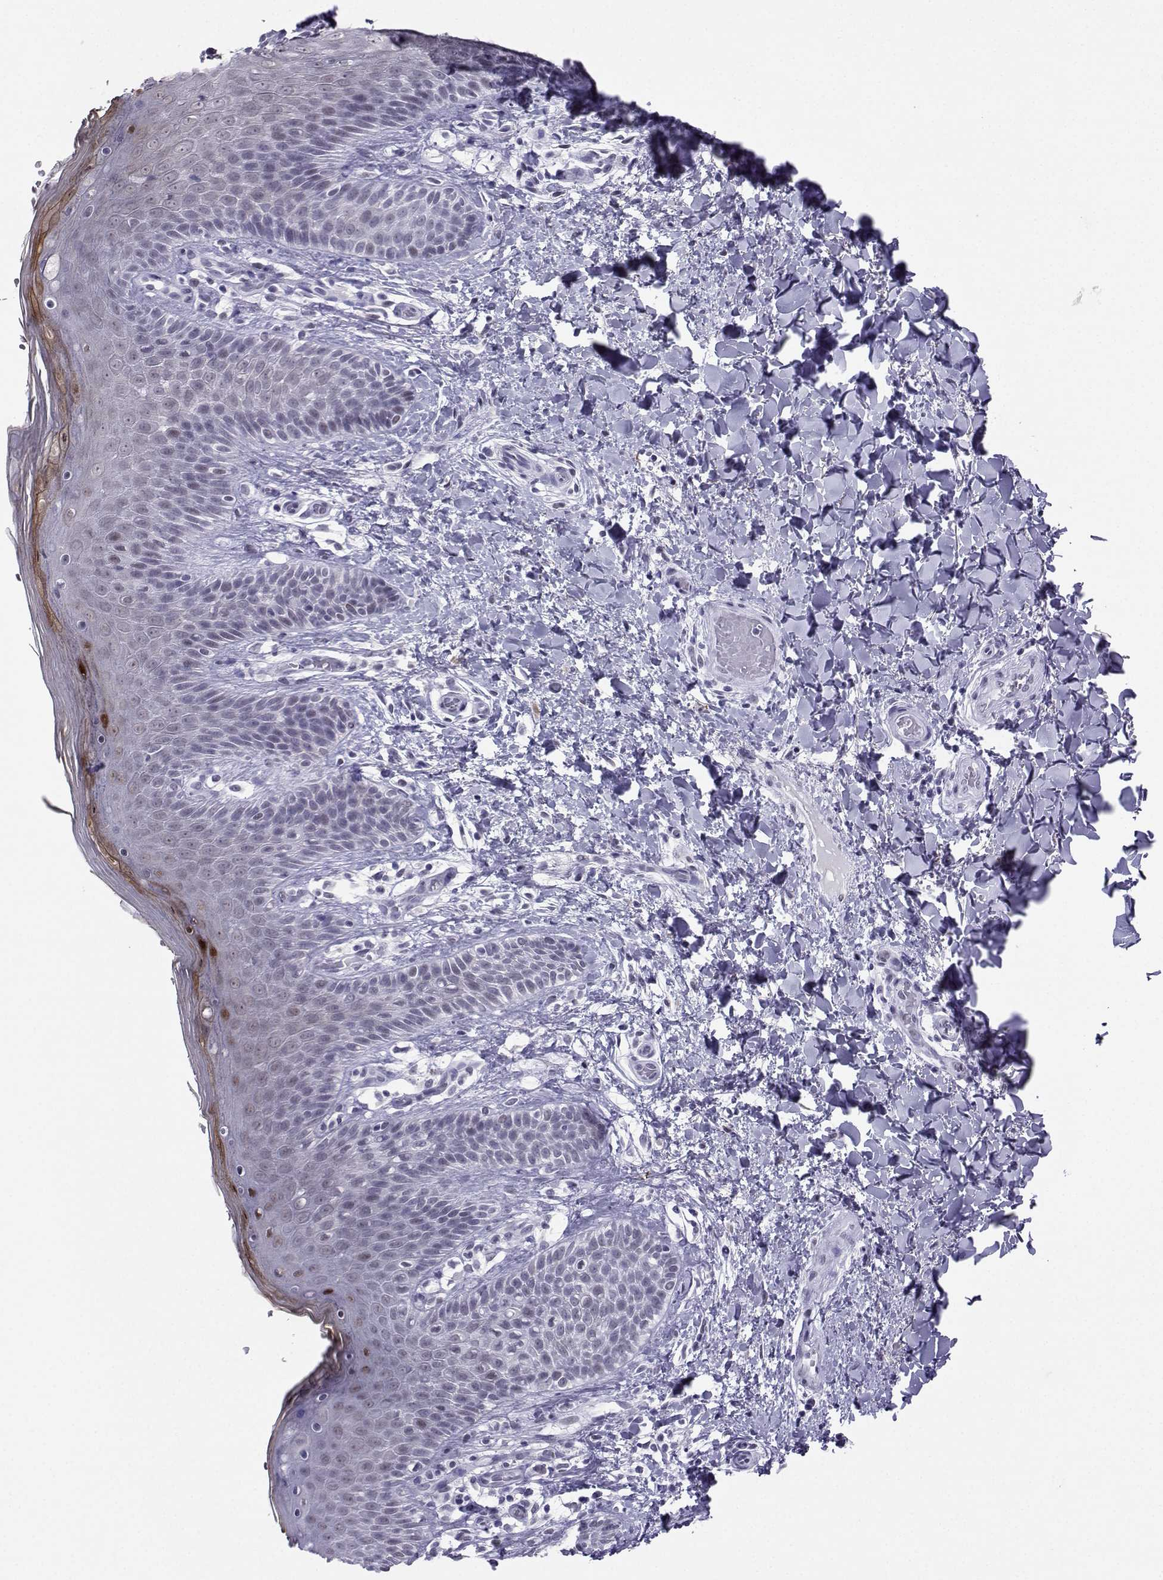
{"staining": {"intensity": "strong", "quantity": "<25%", "location": "cytoplasmic/membranous,nuclear"}, "tissue": "skin", "cell_type": "Epidermal cells", "image_type": "normal", "snomed": [{"axis": "morphology", "description": "Normal tissue, NOS"}, {"axis": "topography", "description": "Anal"}], "caption": "A brown stain shows strong cytoplasmic/membranous,nuclear expression of a protein in epidermal cells of normal human skin. Immunohistochemistry stains the protein in brown and the nuclei are stained blue.", "gene": "LORICRIN", "patient": {"sex": "male", "age": 36}}